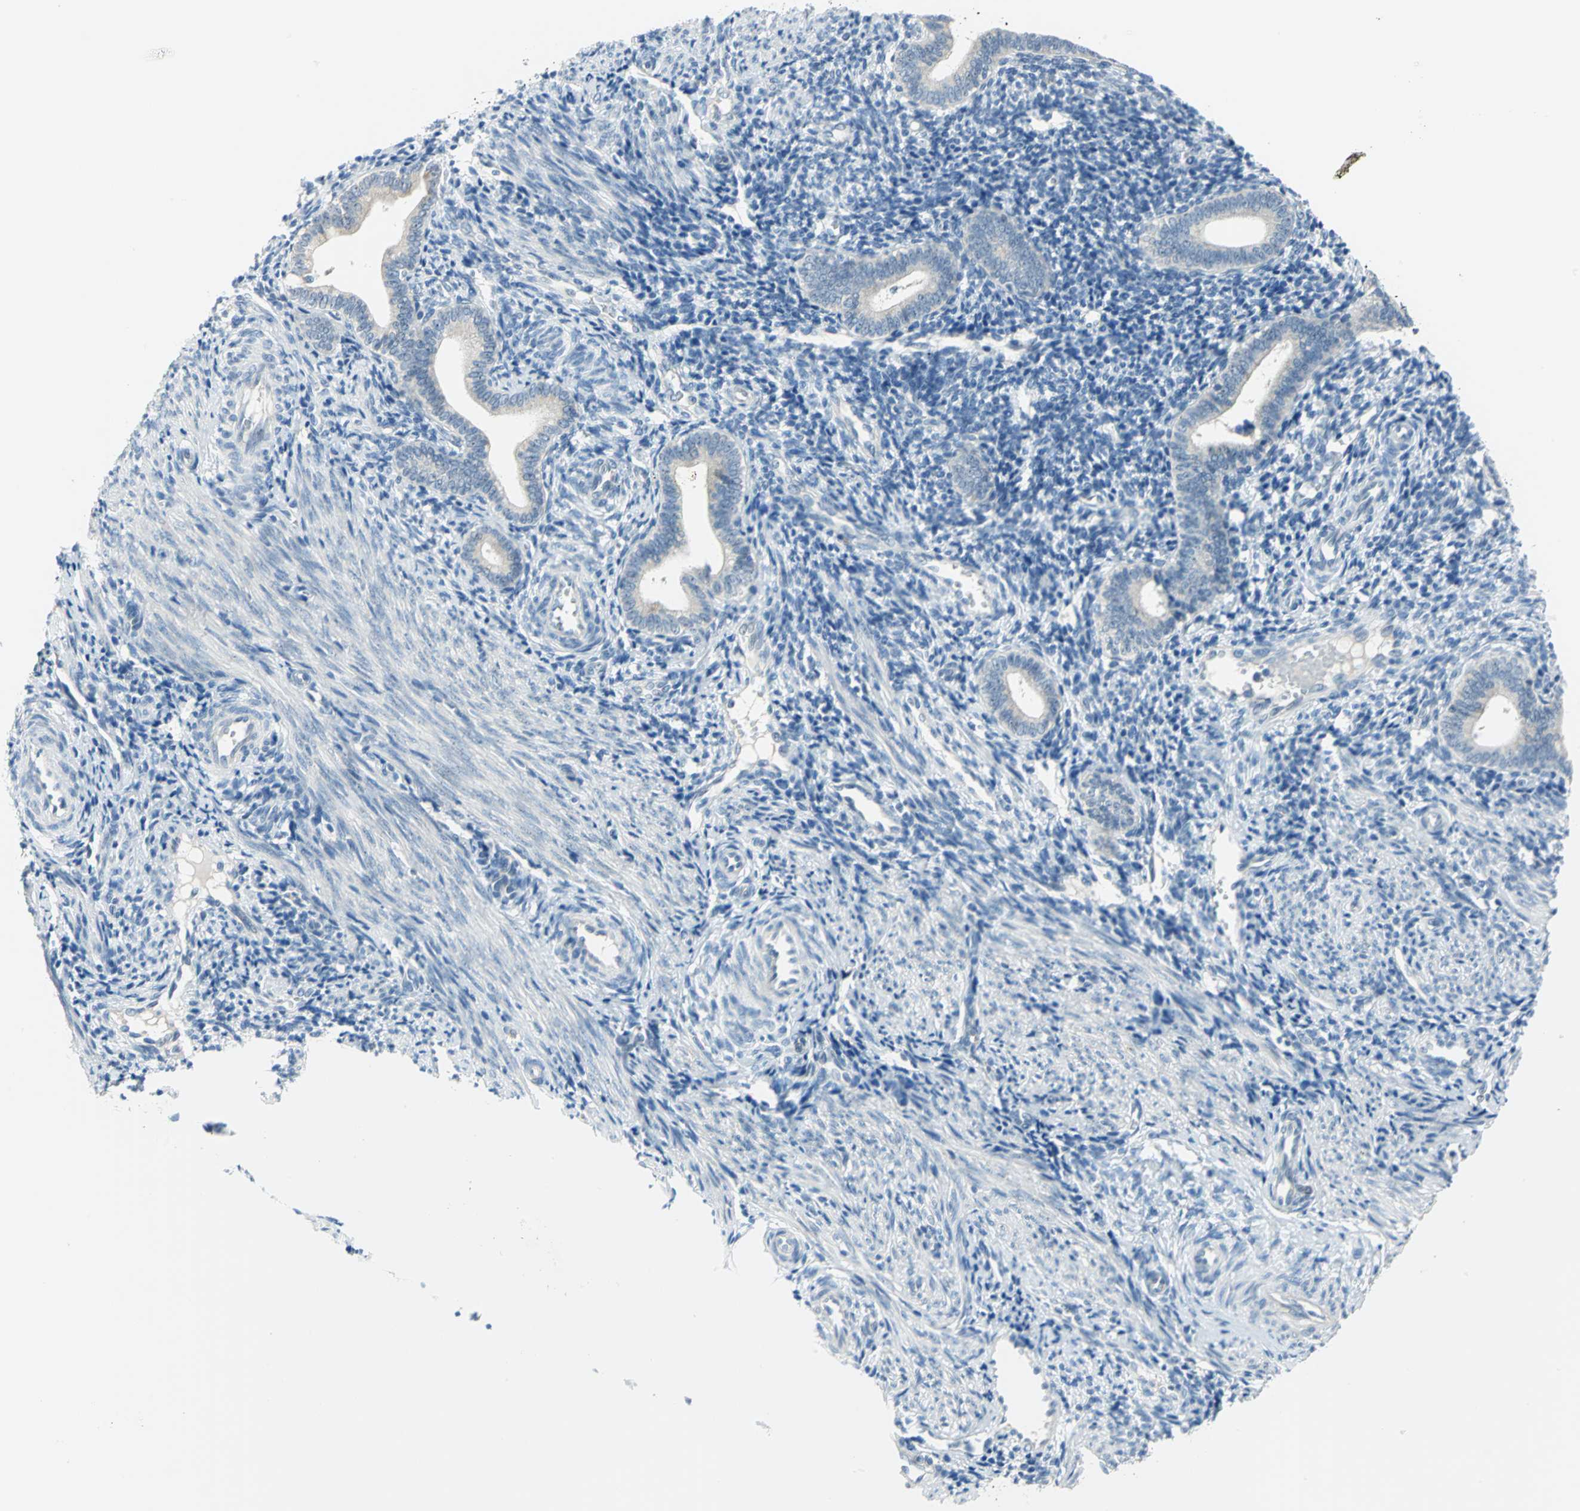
{"staining": {"intensity": "negative", "quantity": "none", "location": "none"}, "tissue": "endometrium", "cell_type": "Cells in endometrial stroma", "image_type": "normal", "snomed": [{"axis": "morphology", "description": "Normal tissue, NOS"}, {"axis": "topography", "description": "Uterus"}, {"axis": "topography", "description": "Endometrium"}], "caption": "The micrograph exhibits no staining of cells in endometrial stroma in normal endometrium. Nuclei are stained in blue.", "gene": "MUC4", "patient": {"sex": "female", "age": 33}}